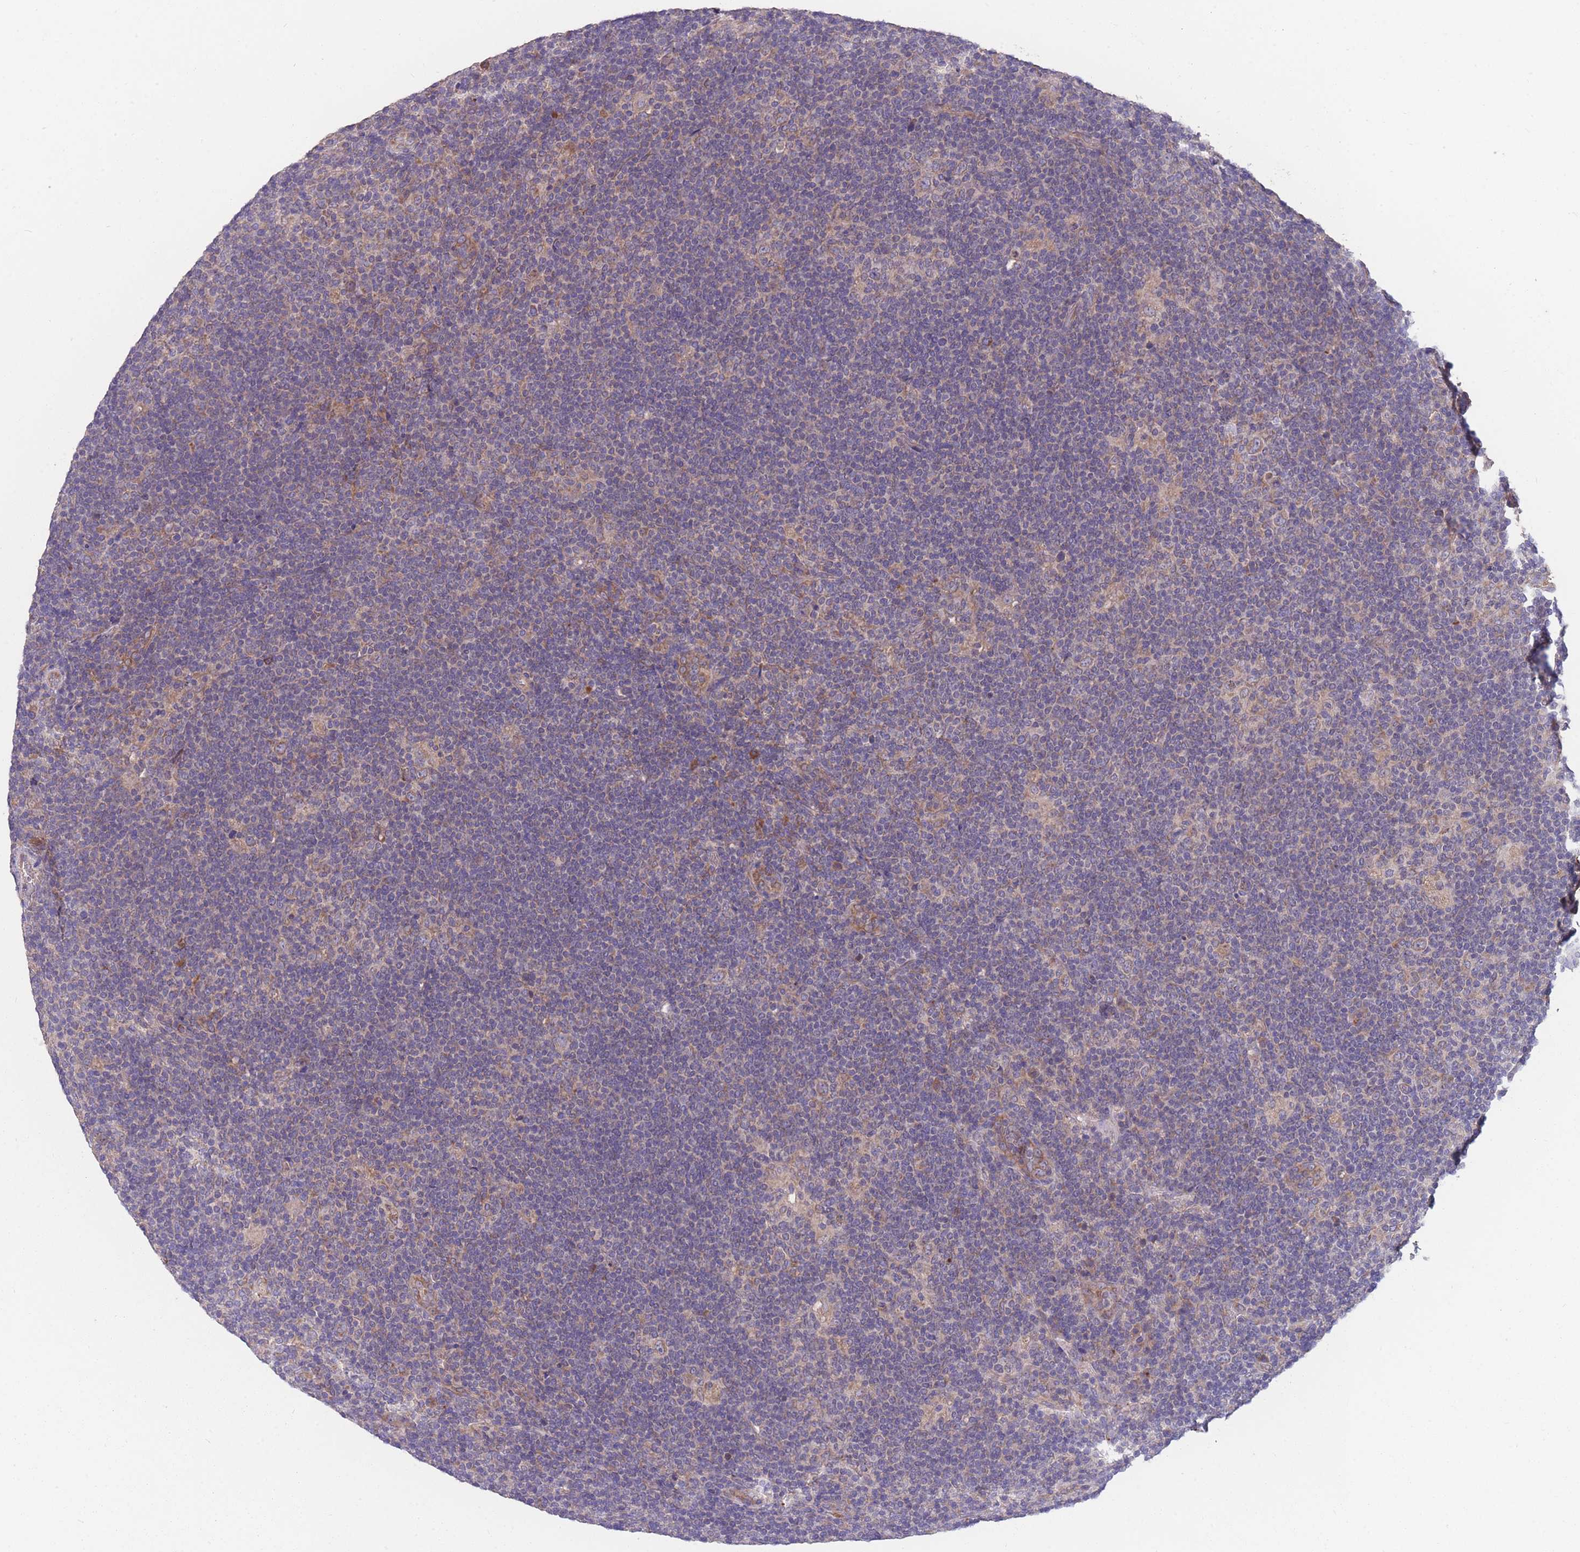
{"staining": {"intensity": "weak", "quantity": ">75%", "location": "cytoplasmic/membranous"}, "tissue": "lymphoma", "cell_type": "Tumor cells", "image_type": "cancer", "snomed": [{"axis": "morphology", "description": "Hodgkin's disease, NOS"}, {"axis": "topography", "description": "Lymph node"}], "caption": "DAB immunohistochemical staining of Hodgkin's disease shows weak cytoplasmic/membranous protein expression in approximately >75% of tumor cells.", "gene": "STIM2", "patient": {"sex": "female", "age": 57}}